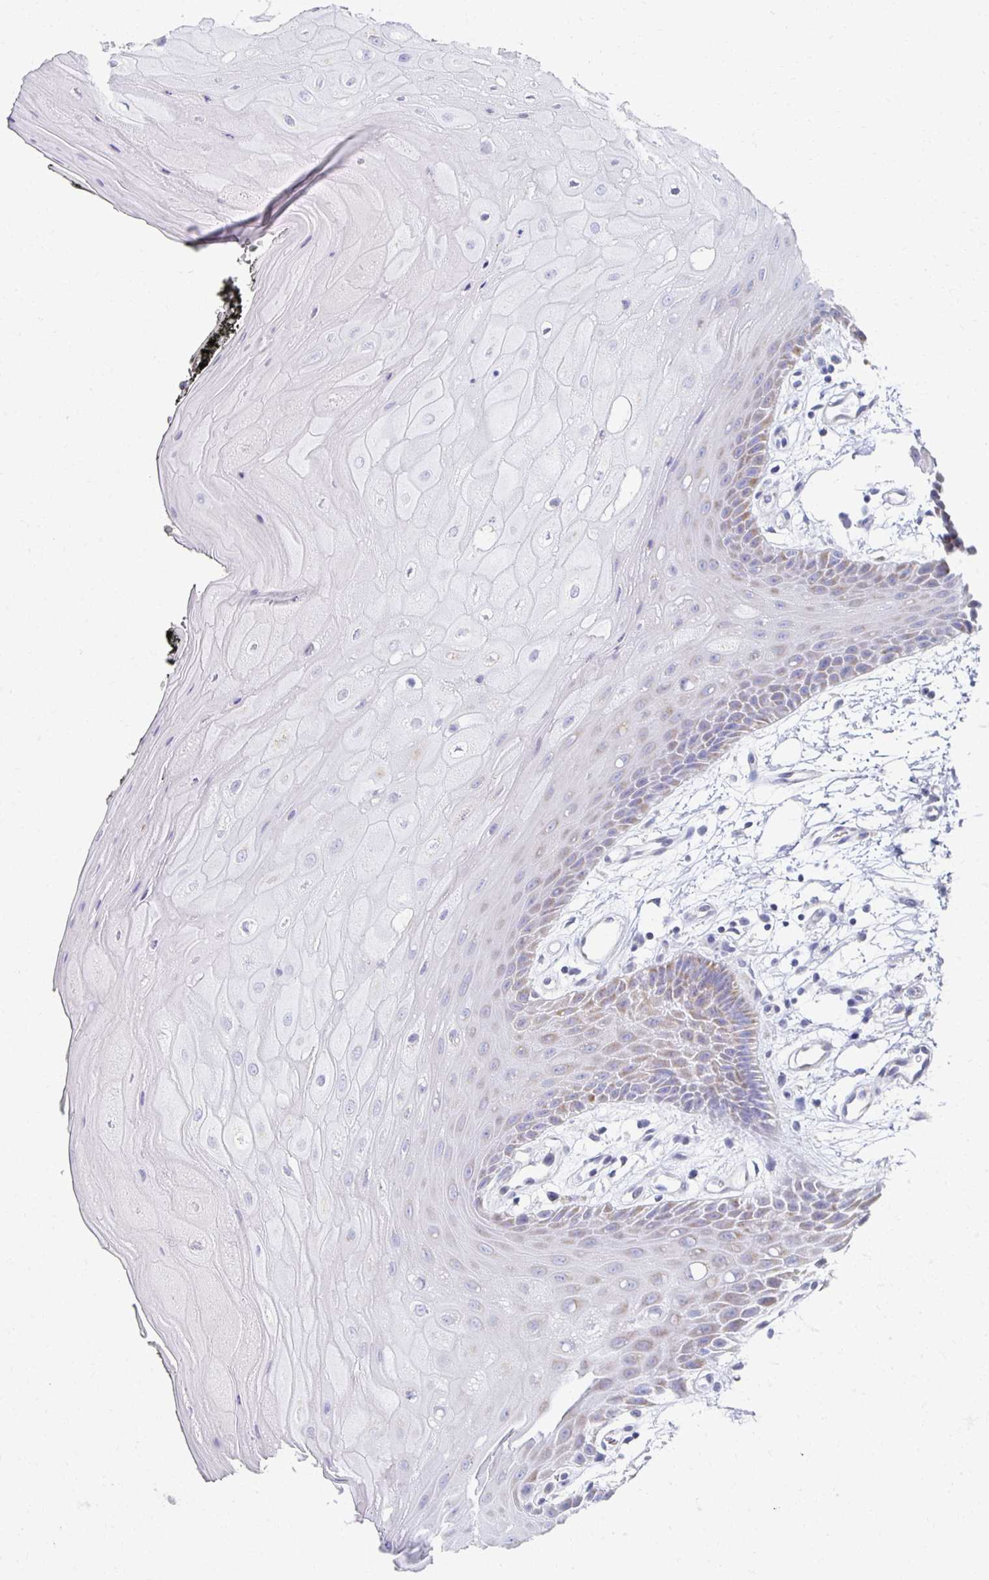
{"staining": {"intensity": "weak", "quantity": "<25%", "location": "cytoplasmic/membranous"}, "tissue": "oral mucosa", "cell_type": "Squamous epithelial cells", "image_type": "normal", "snomed": [{"axis": "morphology", "description": "Normal tissue, NOS"}, {"axis": "topography", "description": "Oral tissue"}, {"axis": "topography", "description": "Tounge, NOS"}], "caption": "This is a photomicrograph of immunohistochemistry (IHC) staining of unremarkable oral mucosa, which shows no staining in squamous epithelial cells.", "gene": "TEX44", "patient": {"sex": "female", "age": 59}}